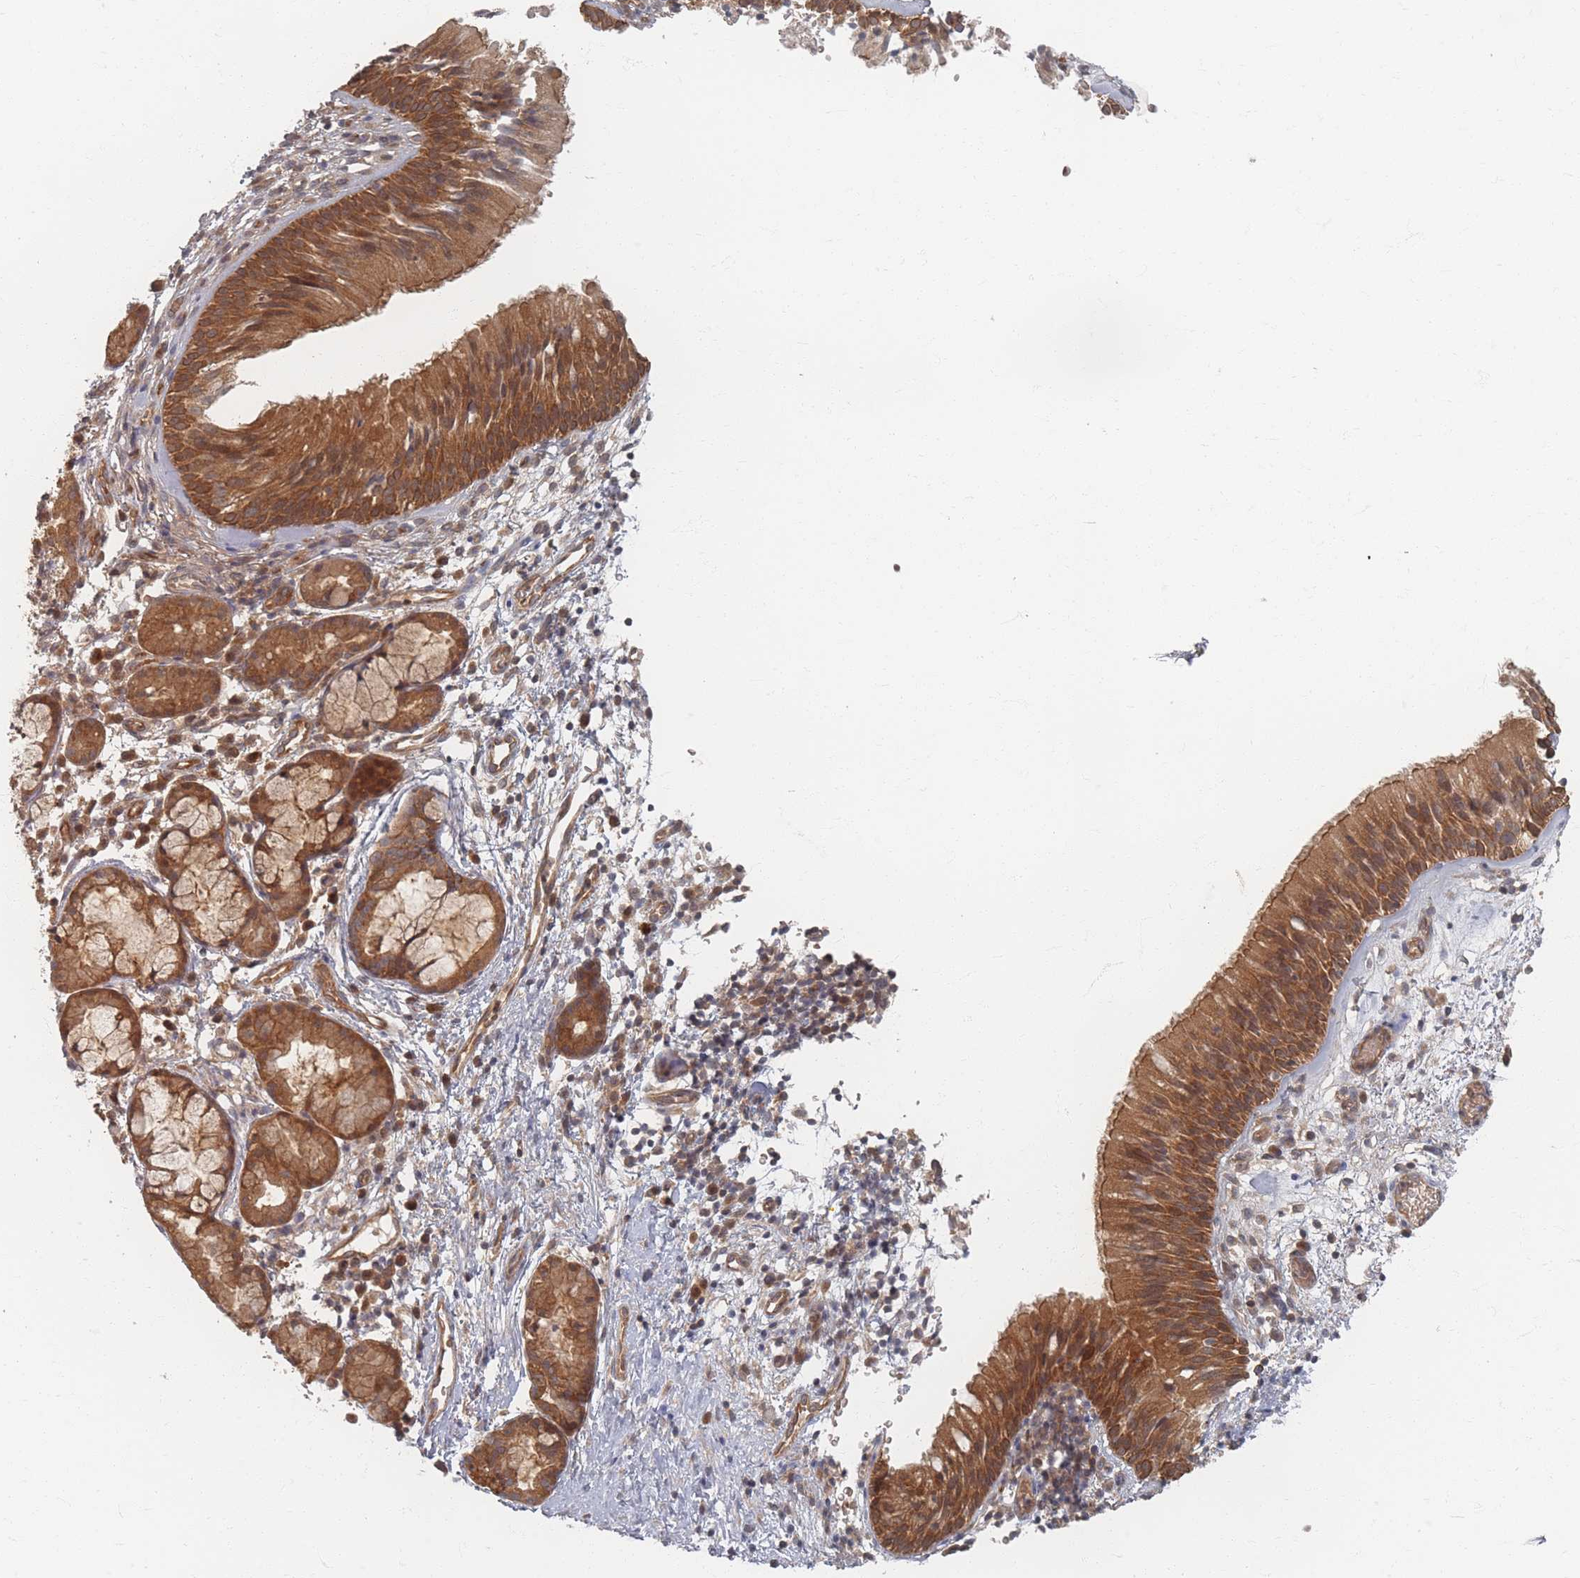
{"staining": {"intensity": "moderate", "quantity": ">75%", "location": "cytoplasmic/membranous"}, "tissue": "nasopharynx", "cell_type": "Respiratory epithelial cells", "image_type": "normal", "snomed": [{"axis": "morphology", "description": "Normal tissue, NOS"}, {"axis": "topography", "description": "Nasopharynx"}], "caption": "This image displays immunohistochemistry (IHC) staining of unremarkable nasopharynx, with medium moderate cytoplasmic/membranous positivity in approximately >75% of respiratory epithelial cells.", "gene": "PSMD9", "patient": {"sex": "male", "age": 65}}